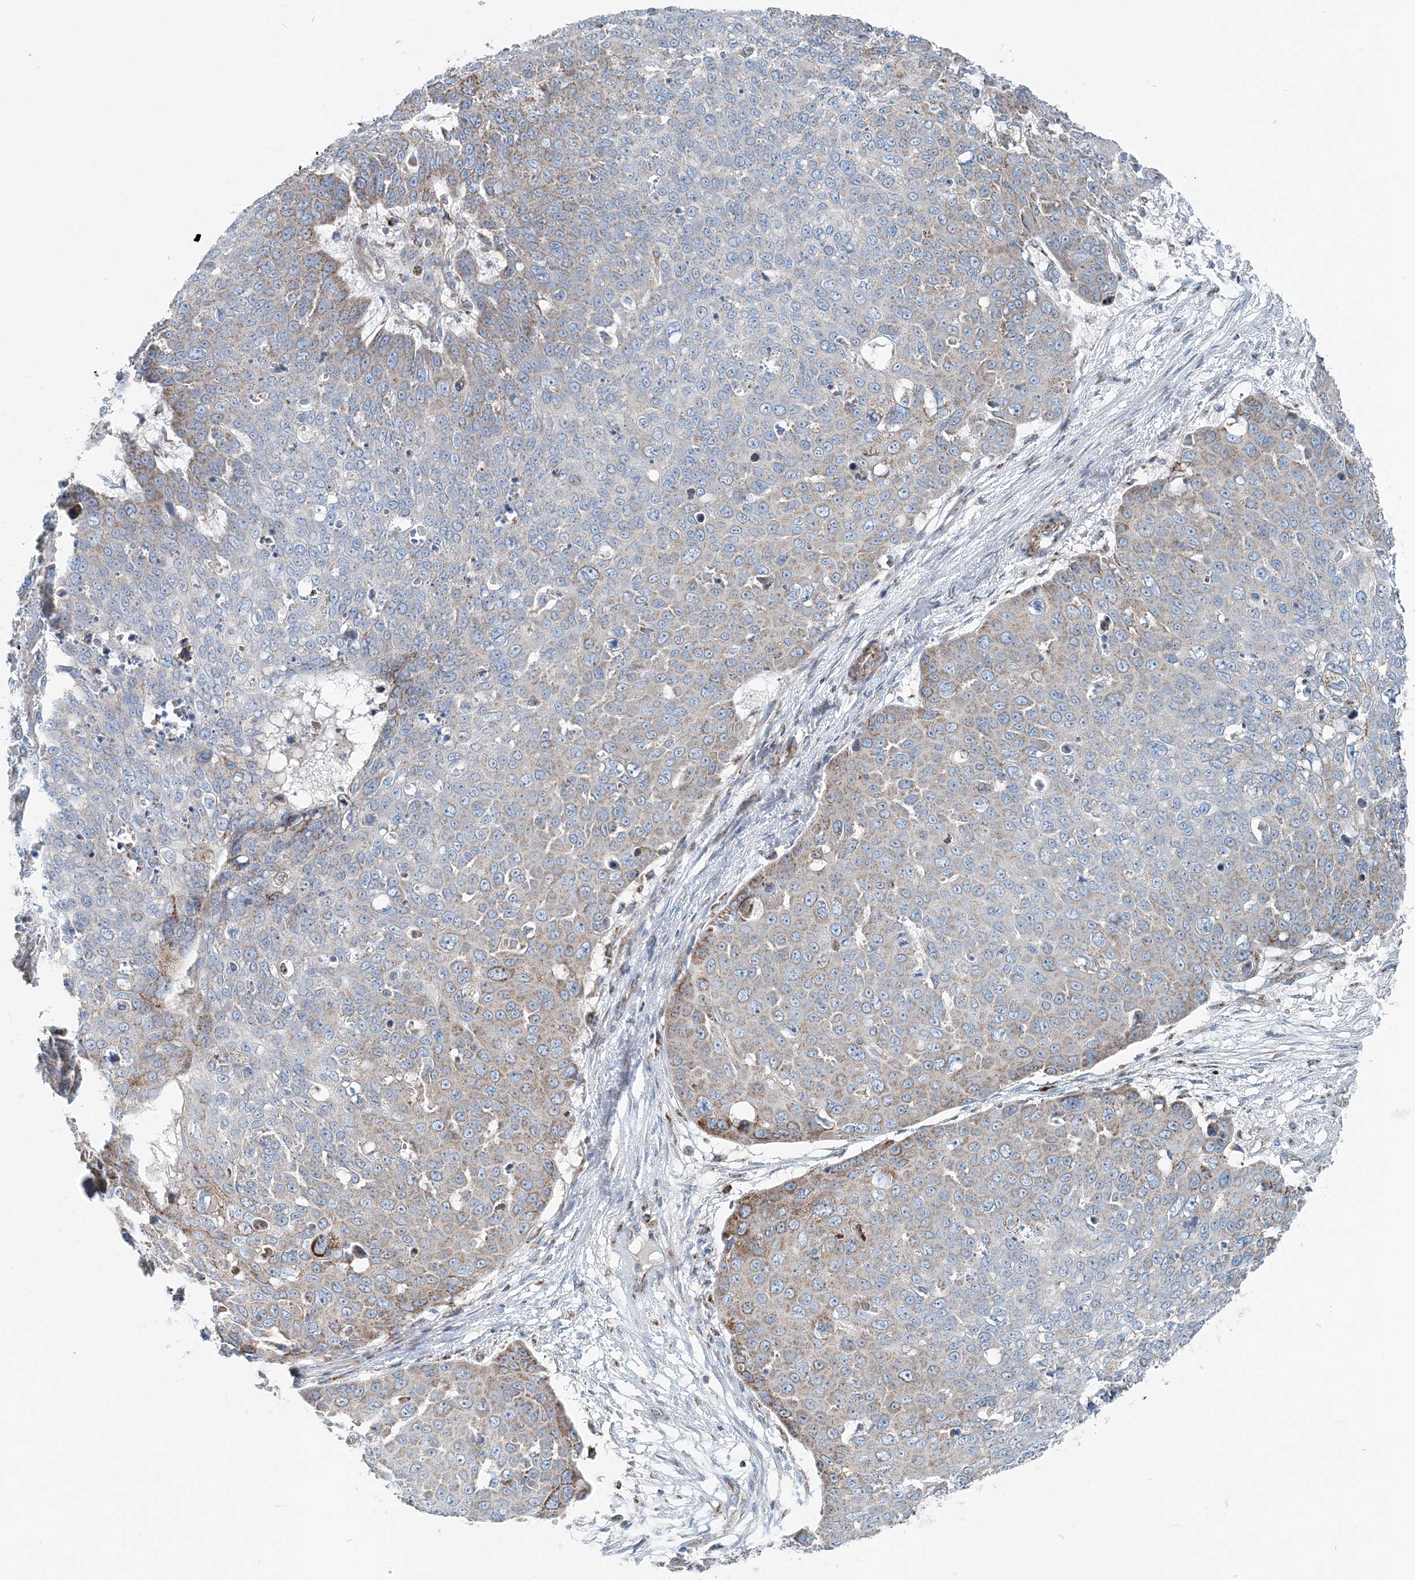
{"staining": {"intensity": "moderate", "quantity": "25%-75%", "location": "cytoplasmic/membranous"}, "tissue": "skin cancer", "cell_type": "Tumor cells", "image_type": "cancer", "snomed": [{"axis": "morphology", "description": "Squamous cell carcinoma, NOS"}, {"axis": "topography", "description": "Skin"}], "caption": "A brown stain labels moderate cytoplasmic/membranous staining of a protein in human skin cancer tumor cells.", "gene": "INTU", "patient": {"sex": "male", "age": 71}}